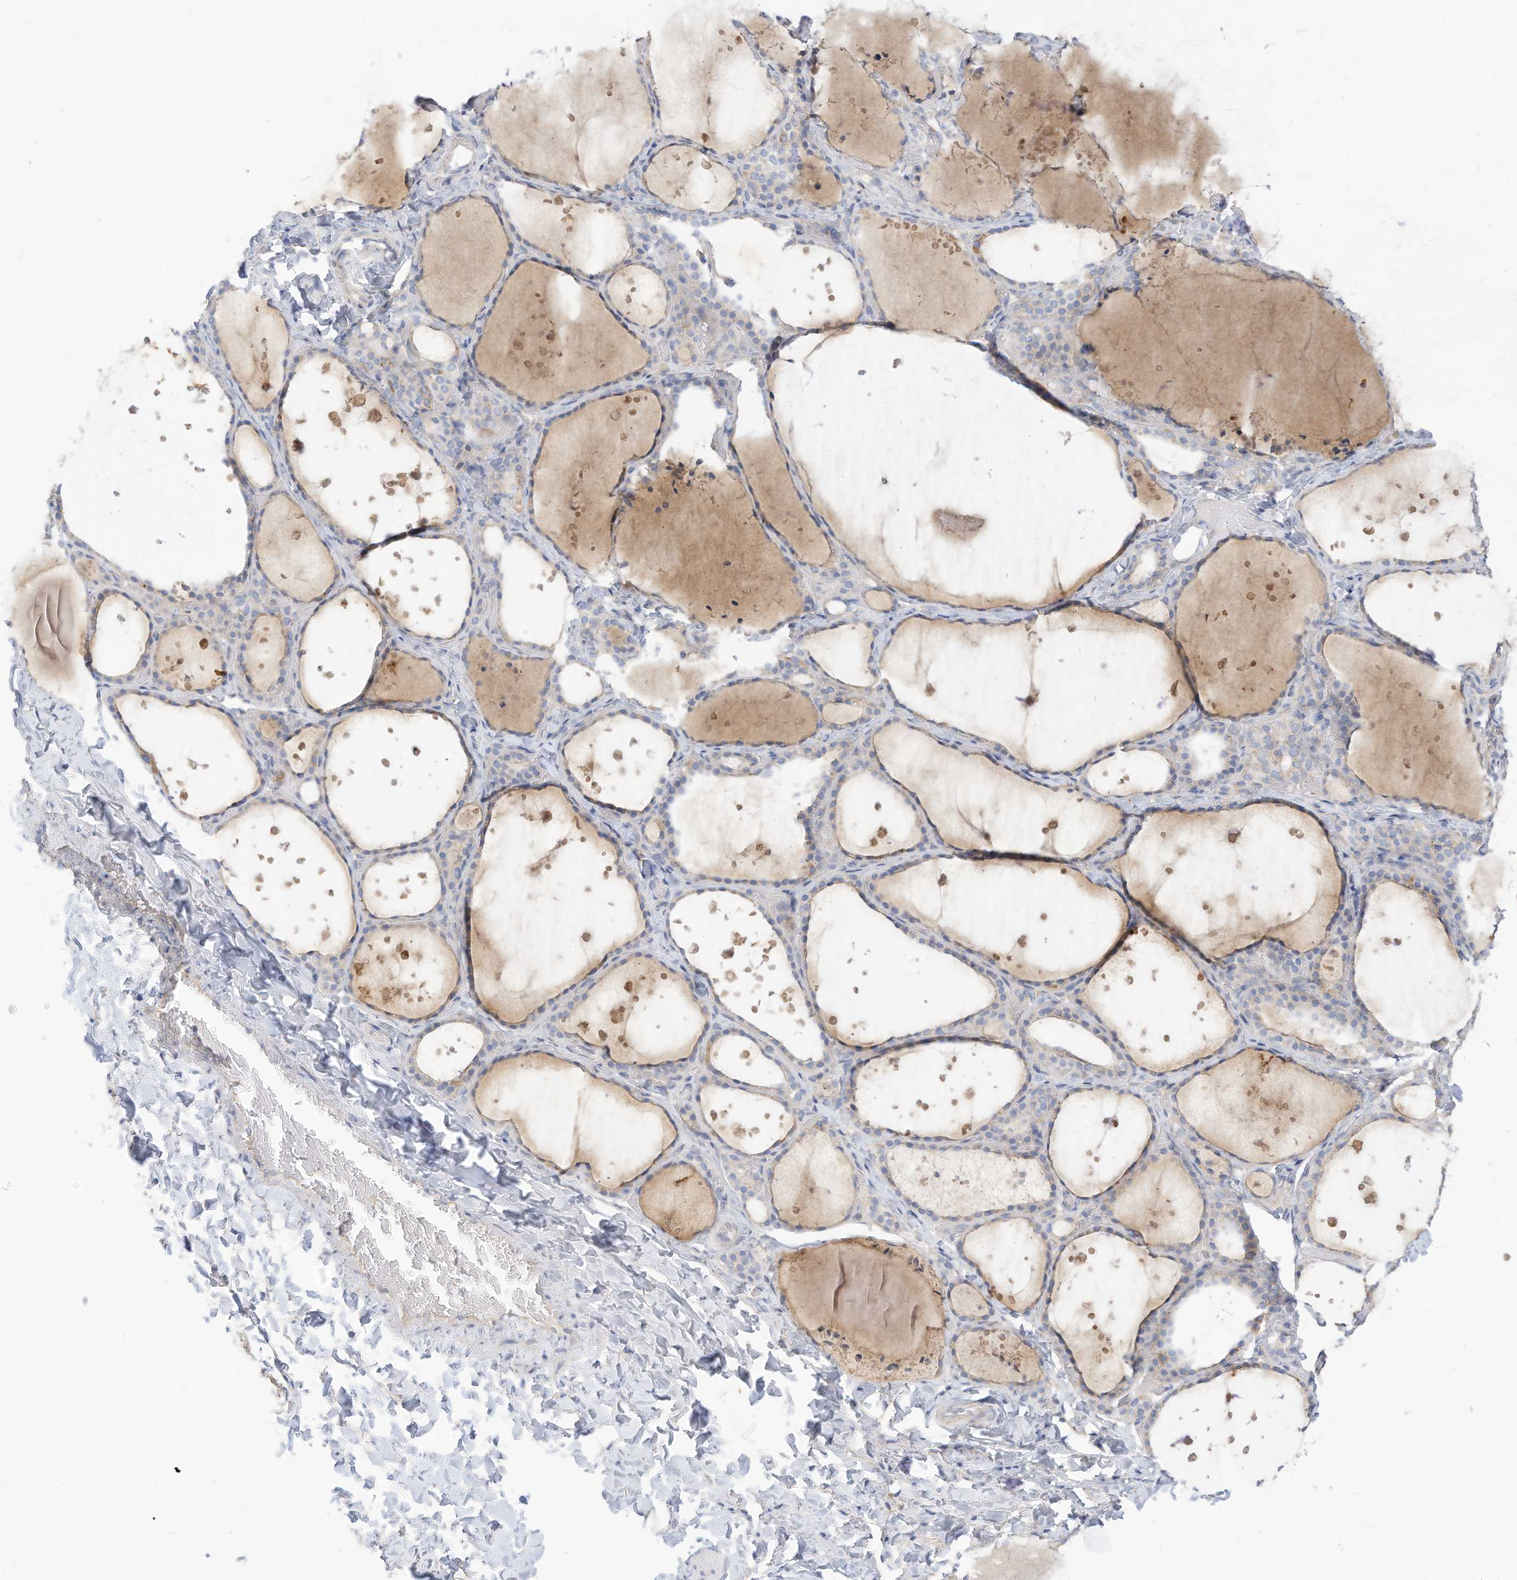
{"staining": {"intensity": "weak", "quantity": "<25%", "location": "cytoplasmic/membranous"}, "tissue": "thyroid gland", "cell_type": "Glandular cells", "image_type": "normal", "snomed": [{"axis": "morphology", "description": "Normal tissue, NOS"}, {"axis": "topography", "description": "Thyroid gland"}], "caption": "Immunohistochemistry (IHC) photomicrograph of unremarkable human thyroid gland stained for a protein (brown), which displays no expression in glandular cells. (DAB (3,3'-diaminobenzidine) IHC visualized using brightfield microscopy, high magnification).", "gene": "RHOH", "patient": {"sex": "female", "age": 44}}